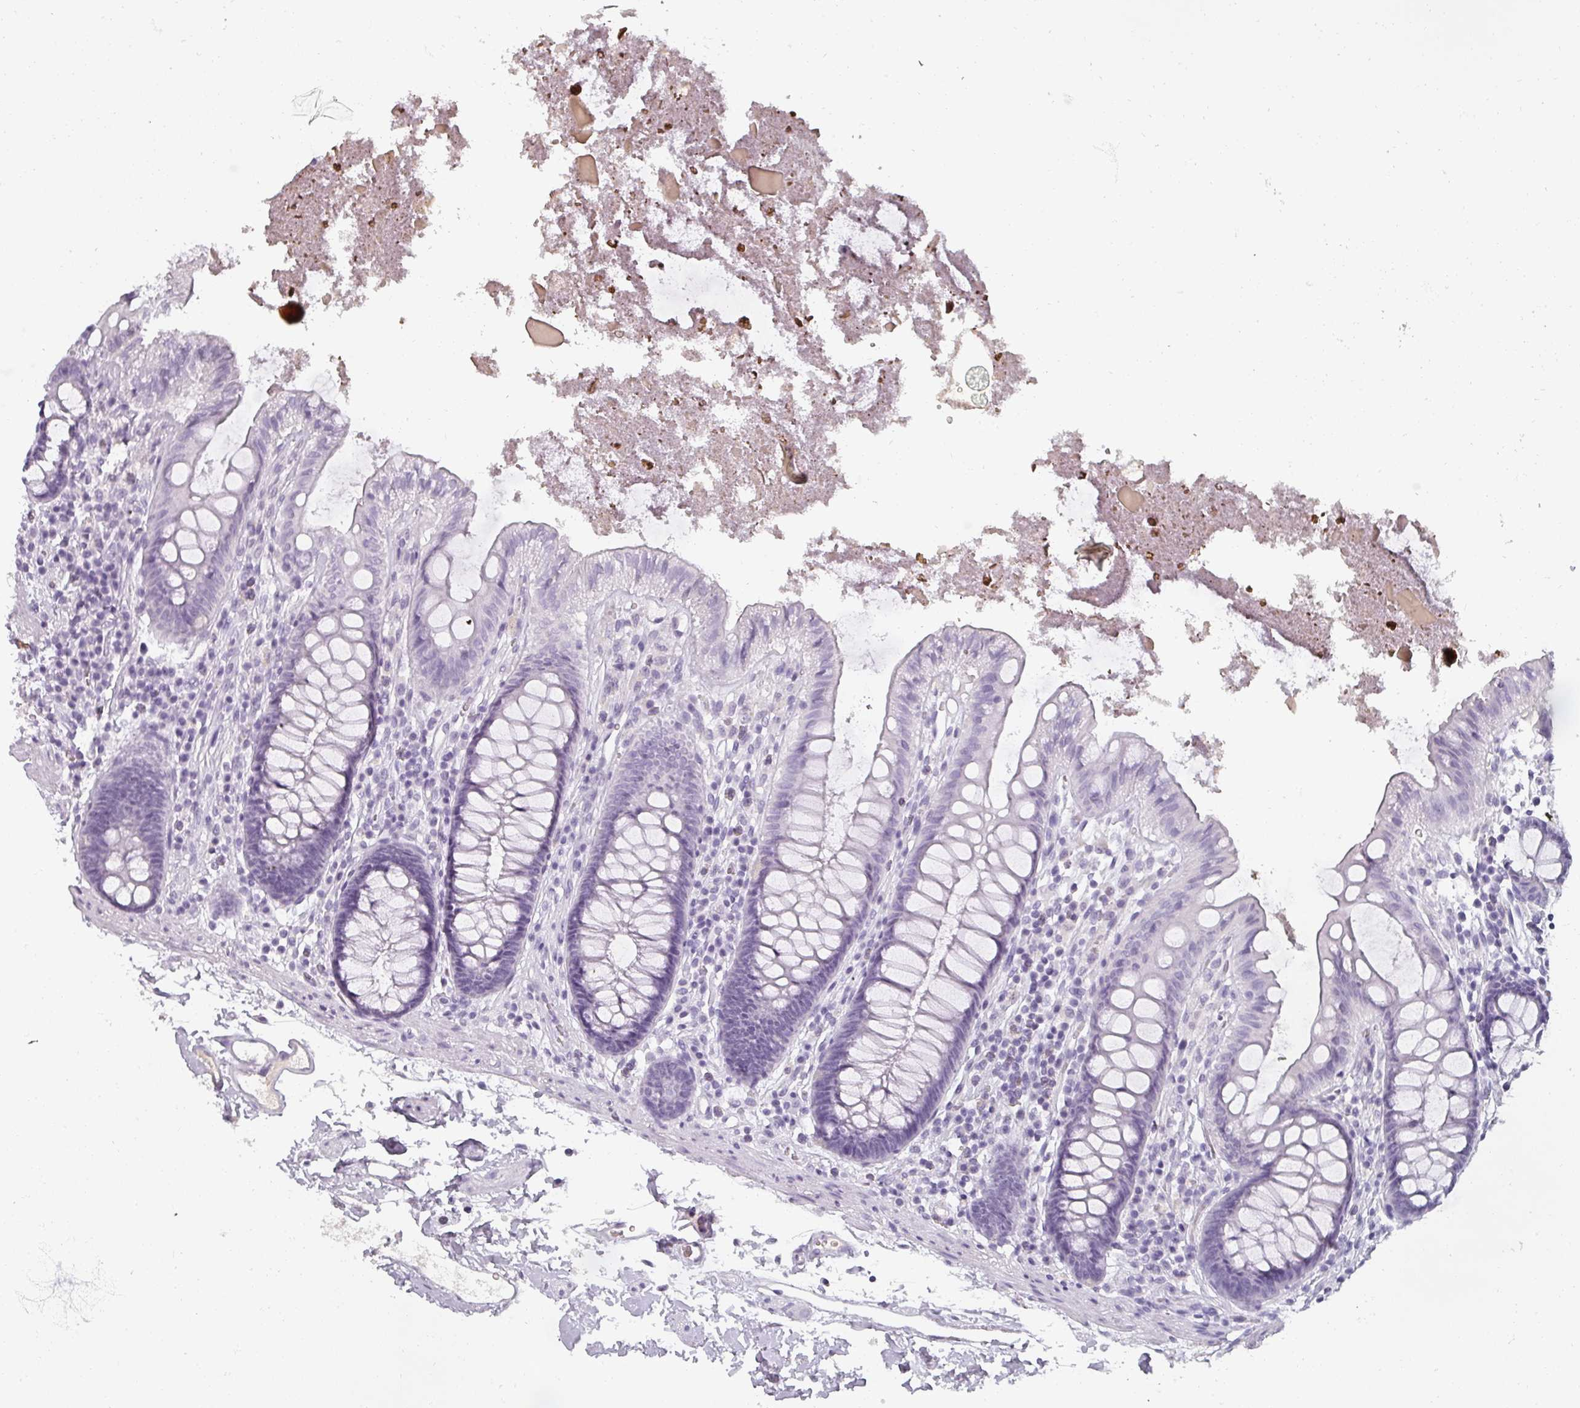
{"staining": {"intensity": "negative", "quantity": "none", "location": "none"}, "tissue": "colon", "cell_type": "Endothelial cells", "image_type": "normal", "snomed": [{"axis": "morphology", "description": "Normal tissue, NOS"}, {"axis": "topography", "description": "Colon"}], "caption": "An immunohistochemistry photomicrograph of benign colon is shown. There is no staining in endothelial cells of colon. (IHC, brightfield microscopy, high magnification).", "gene": "REG3A", "patient": {"sex": "male", "age": 84}}